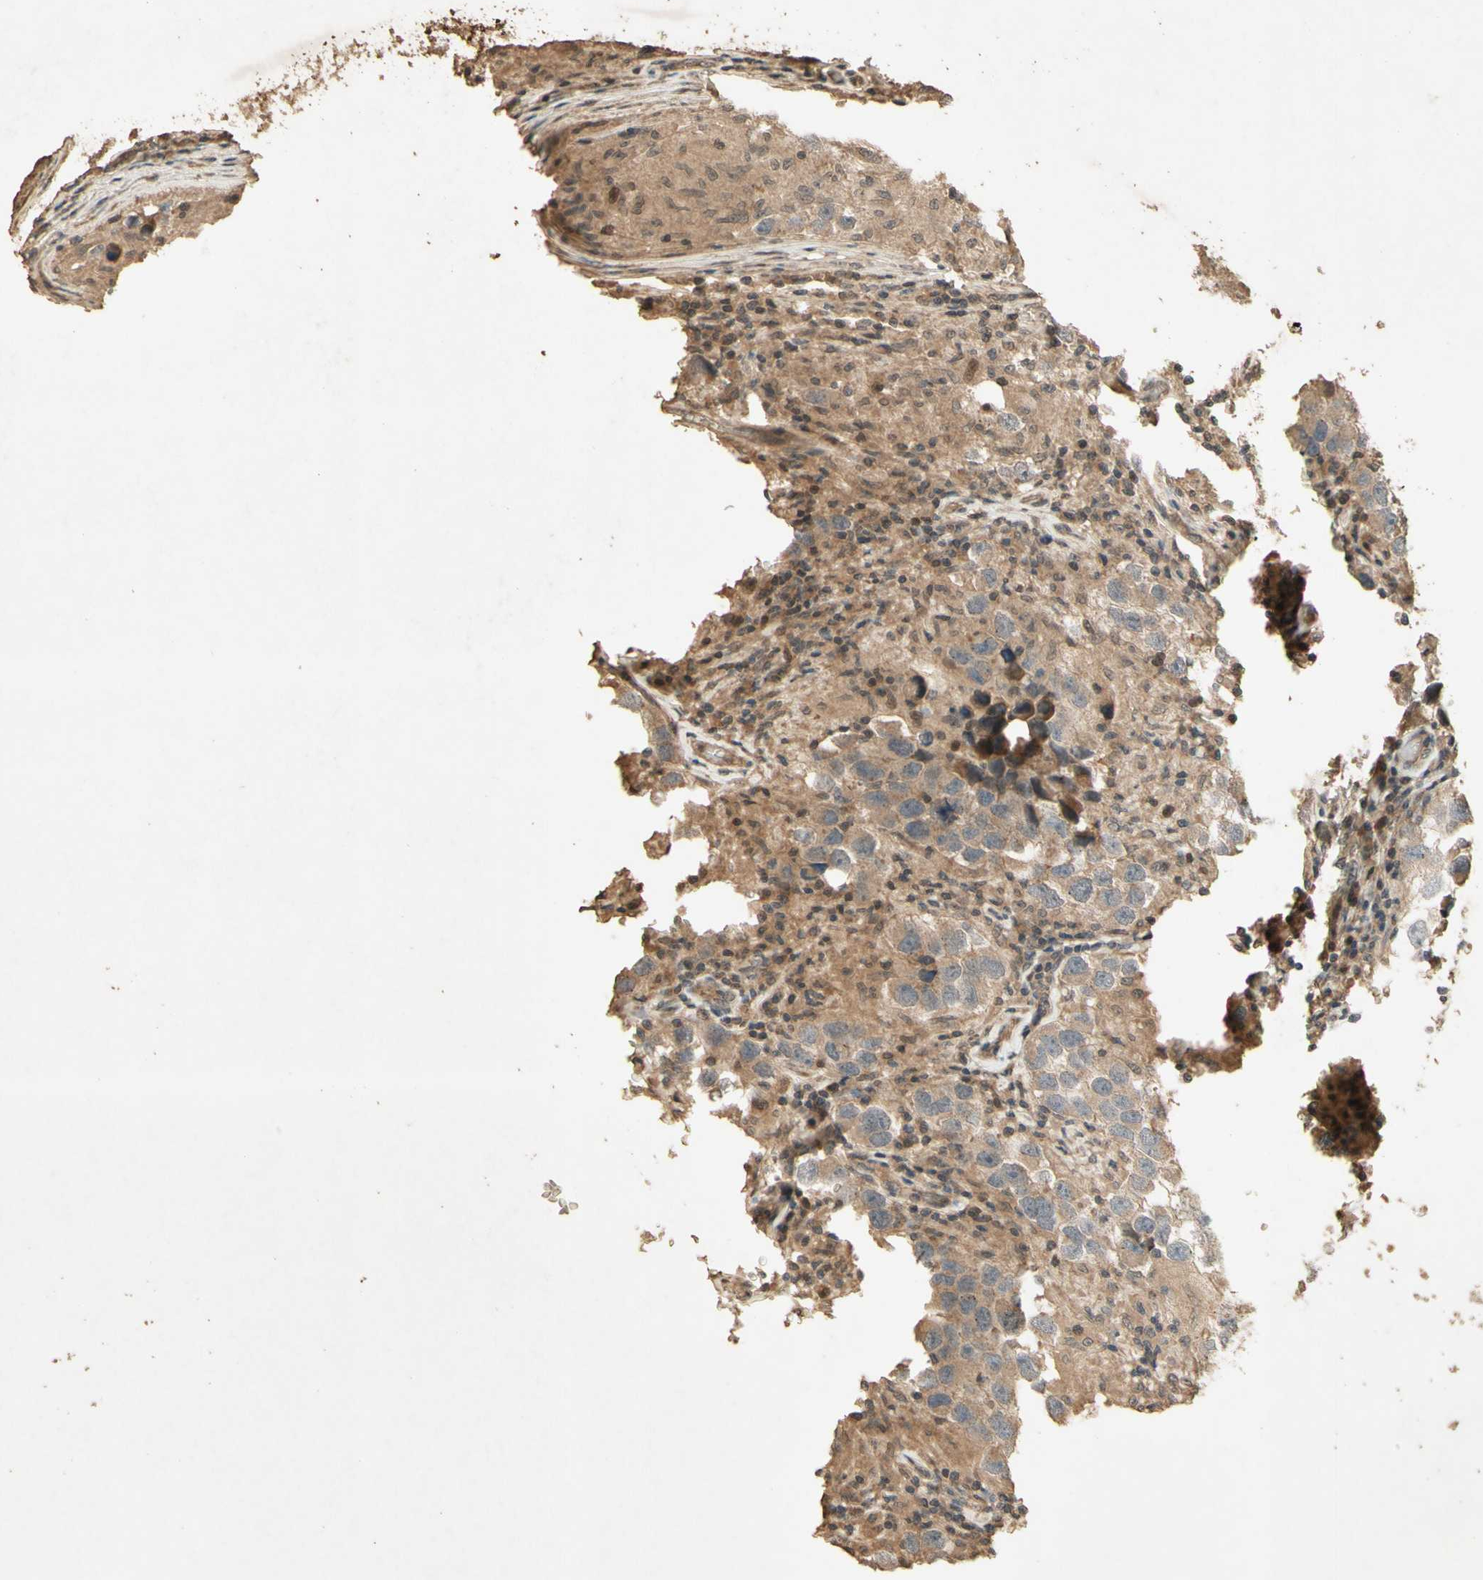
{"staining": {"intensity": "moderate", "quantity": ">75%", "location": "cytoplasmic/membranous"}, "tissue": "testis cancer", "cell_type": "Tumor cells", "image_type": "cancer", "snomed": [{"axis": "morphology", "description": "Carcinoma, Embryonal, NOS"}, {"axis": "topography", "description": "Testis"}], "caption": "Immunohistochemical staining of testis cancer (embryonal carcinoma) displays medium levels of moderate cytoplasmic/membranous positivity in approximately >75% of tumor cells.", "gene": "SMAD9", "patient": {"sex": "male", "age": 21}}